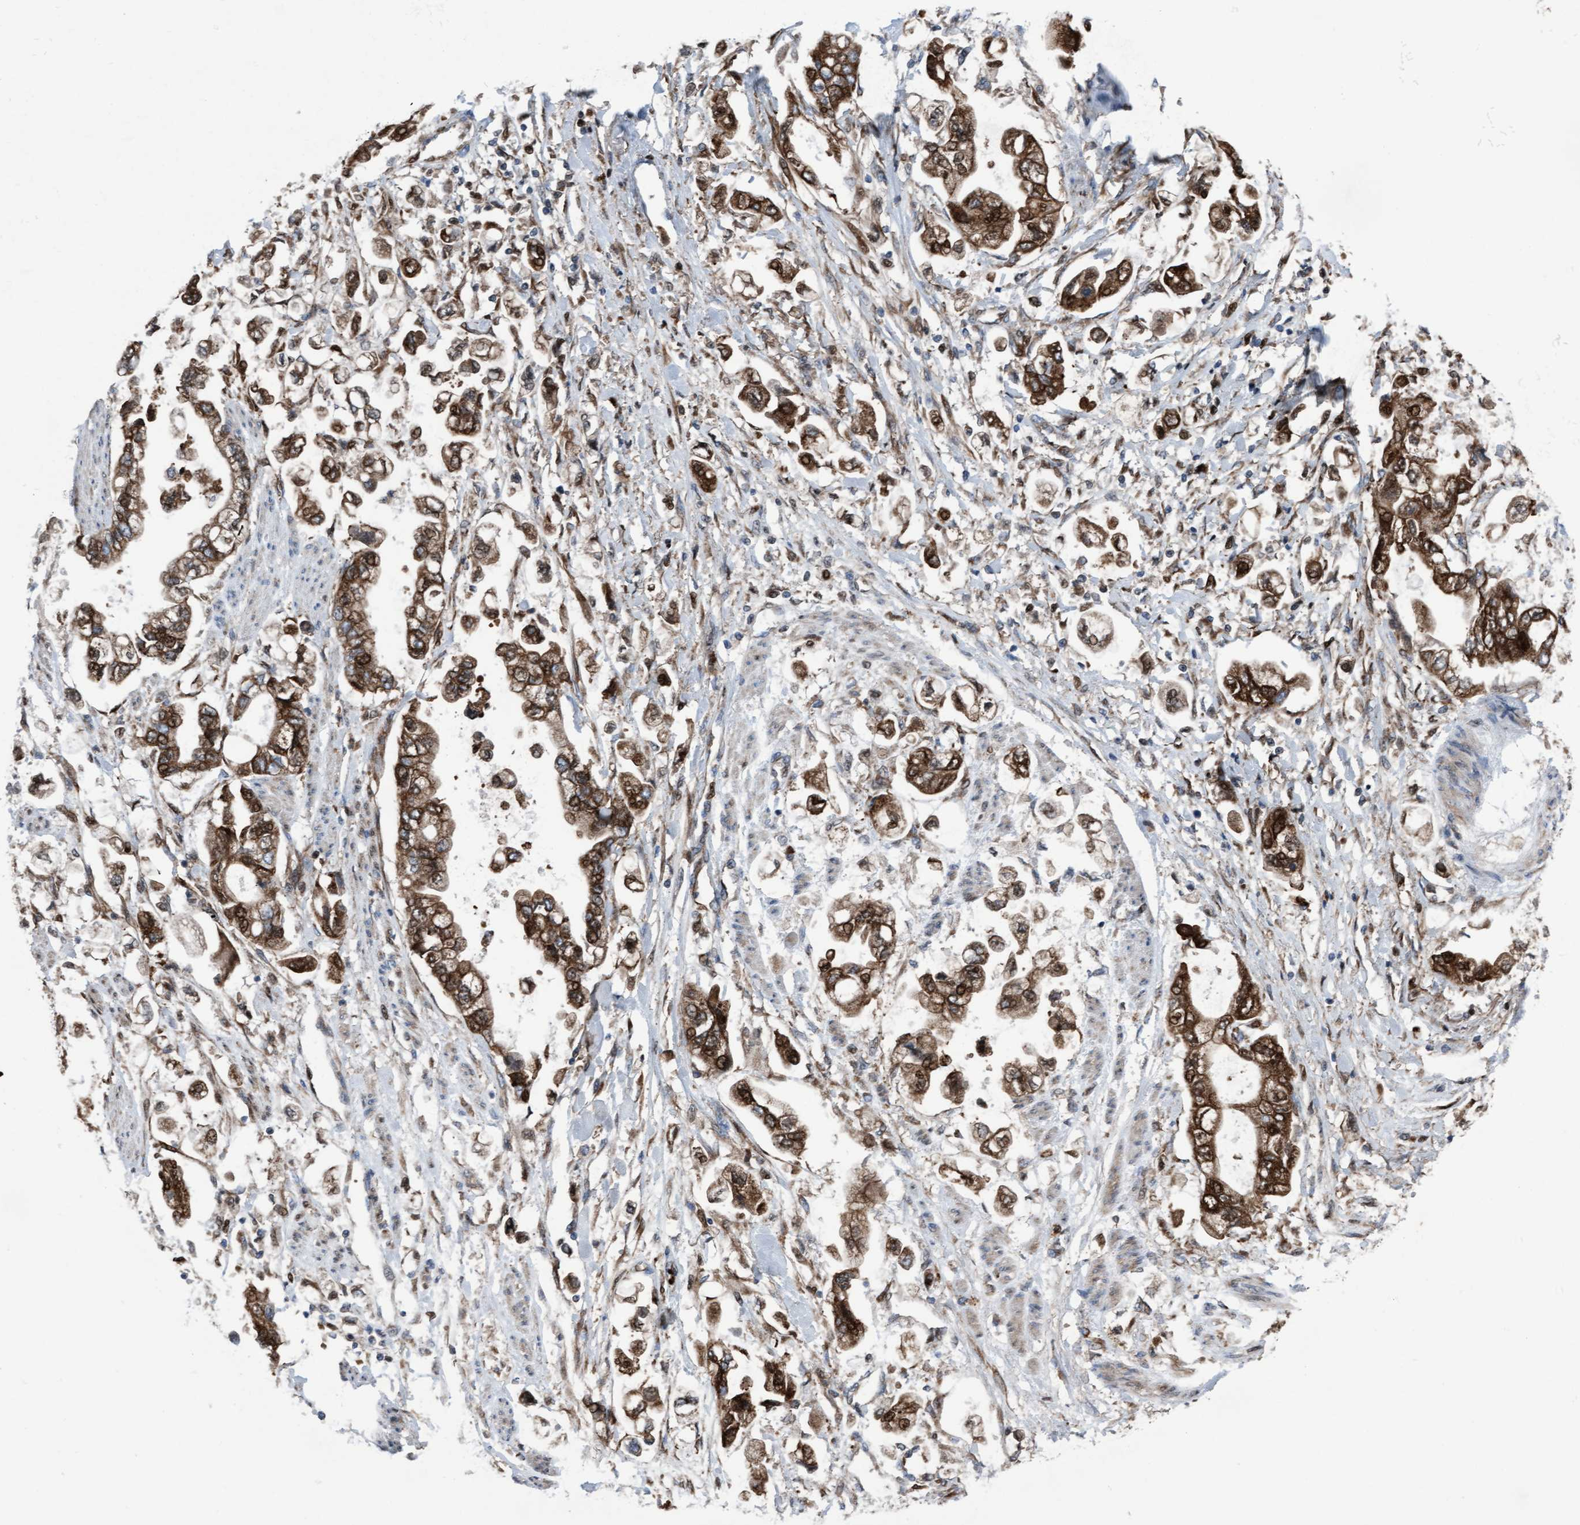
{"staining": {"intensity": "strong", "quantity": ">75%", "location": "cytoplasmic/membranous"}, "tissue": "stomach cancer", "cell_type": "Tumor cells", "image_type": "cancer", "snomed": [{"axis": "morphology", "description": "Normal tissue, NOS"}, {"axis": "morphology", "description": "Adenocarcinoma, NOS"}, {"axis": "topography", "description": "Stomach"}], "caption": "Immunohistochemical staining of human stomach cancer (adenocarcinoma) demonstrates high levels of strong cytoplasmic/membranous positivity in approximately >75% of tumor cells. (IHC, brightfield microscopy, high magnification).", "gene": "KLHL26", "patient": {"sex": "male", "age": 62}}